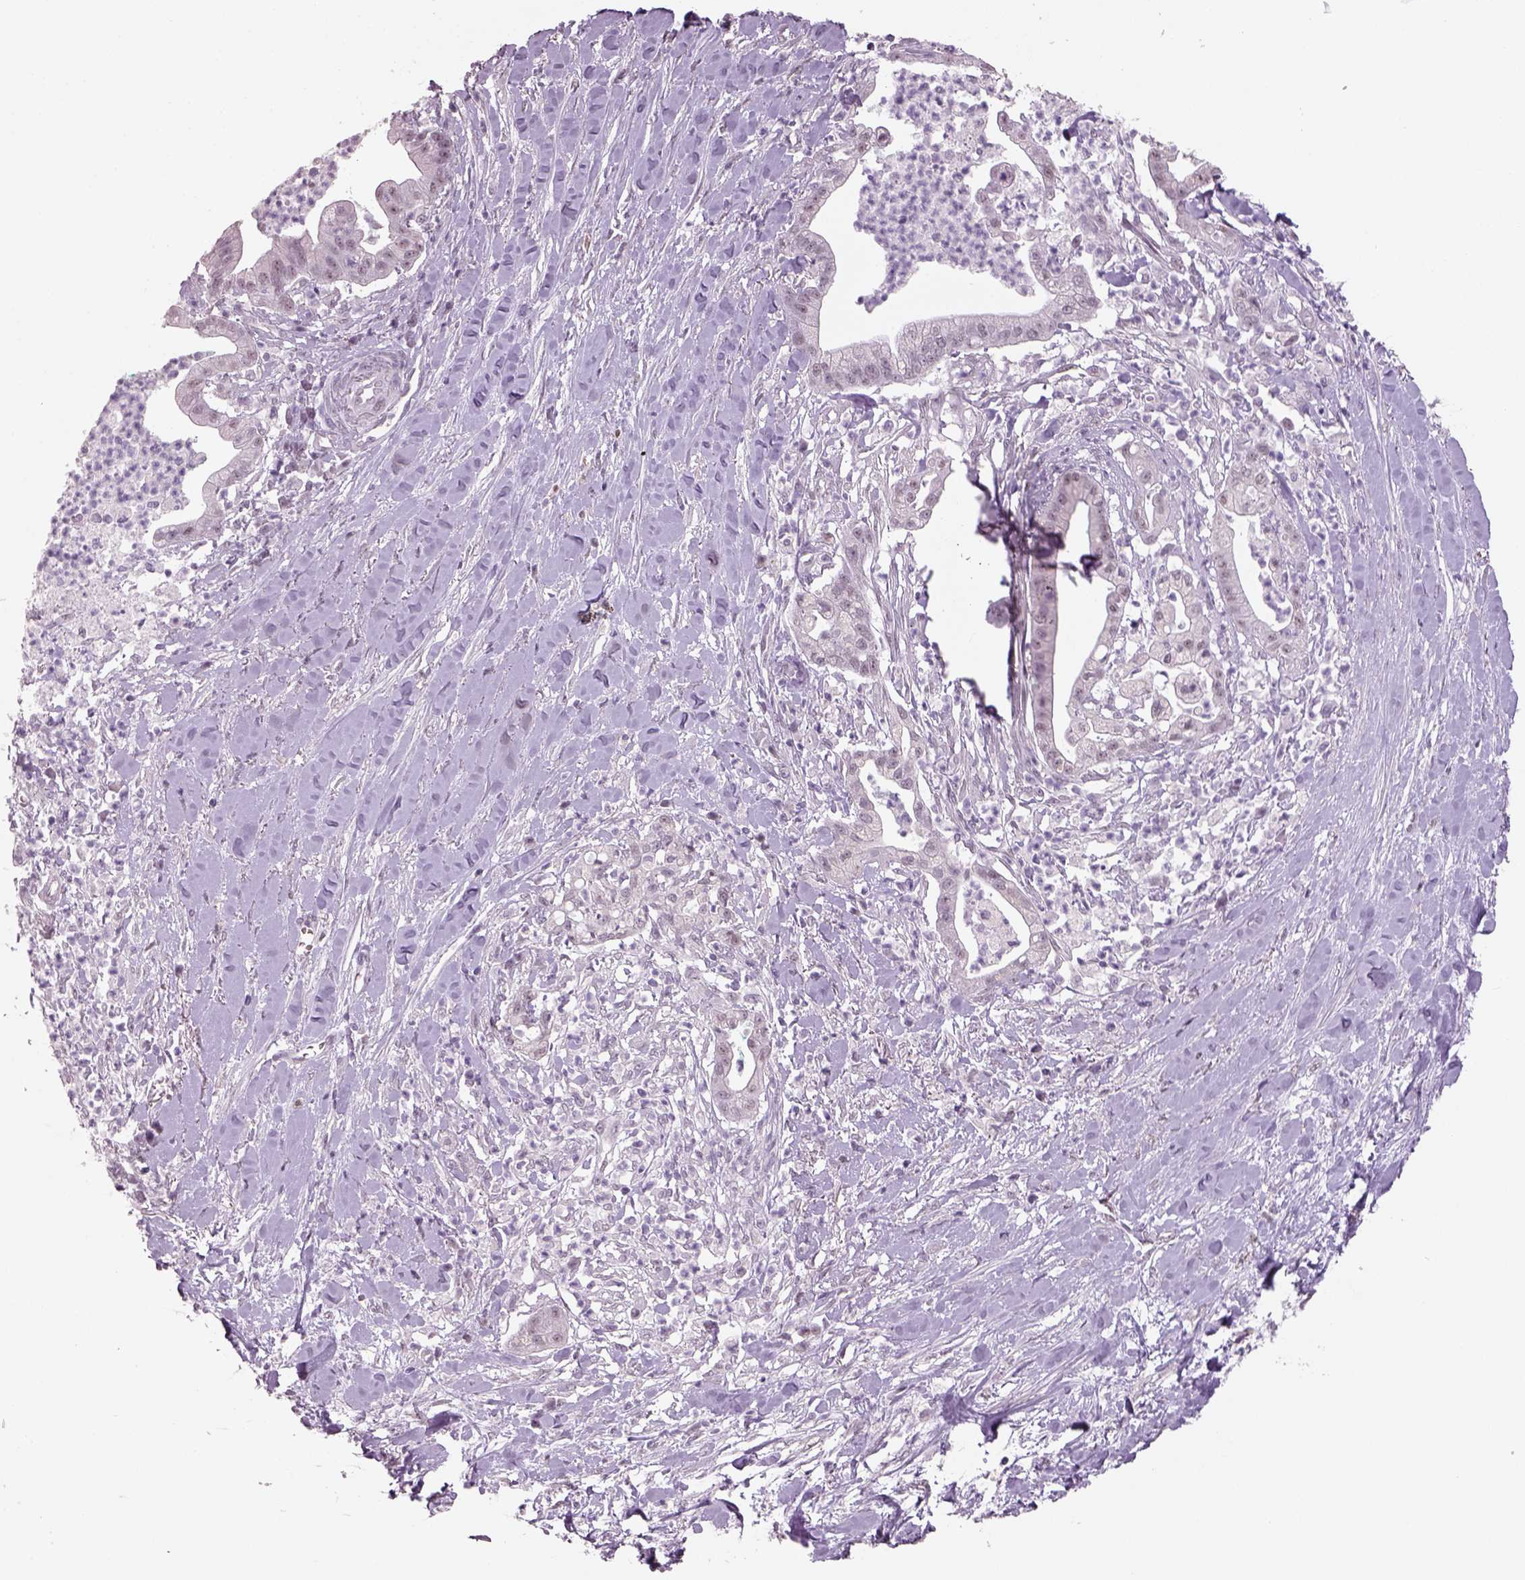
{"staining": {"intensity": "negative", "quantity": "none", "location": "none"}, "tissue": "pancreatic cancer", "cell_type": "Tumor cells", "image_type": "cancer", "snomed": [{"axis": "morphology", "description": "Normal tissue, NOS"}, {"axis": "morphology", "description": "Adenocarcinoma, NOS"}, {"axis": "topography", "description": "Lymph node"}, {"axis": "topography", "description": "Pancreas"}], "caption": "This histopathology image is of pancreatic adenocarcinoma stained with immunohistochemistry to label a protein in brown with the nuclei are counter-stained blue. There is no expression in tumor cells.", "gene": "NAT8", "patient": {"sex": "female", "age": 58}}